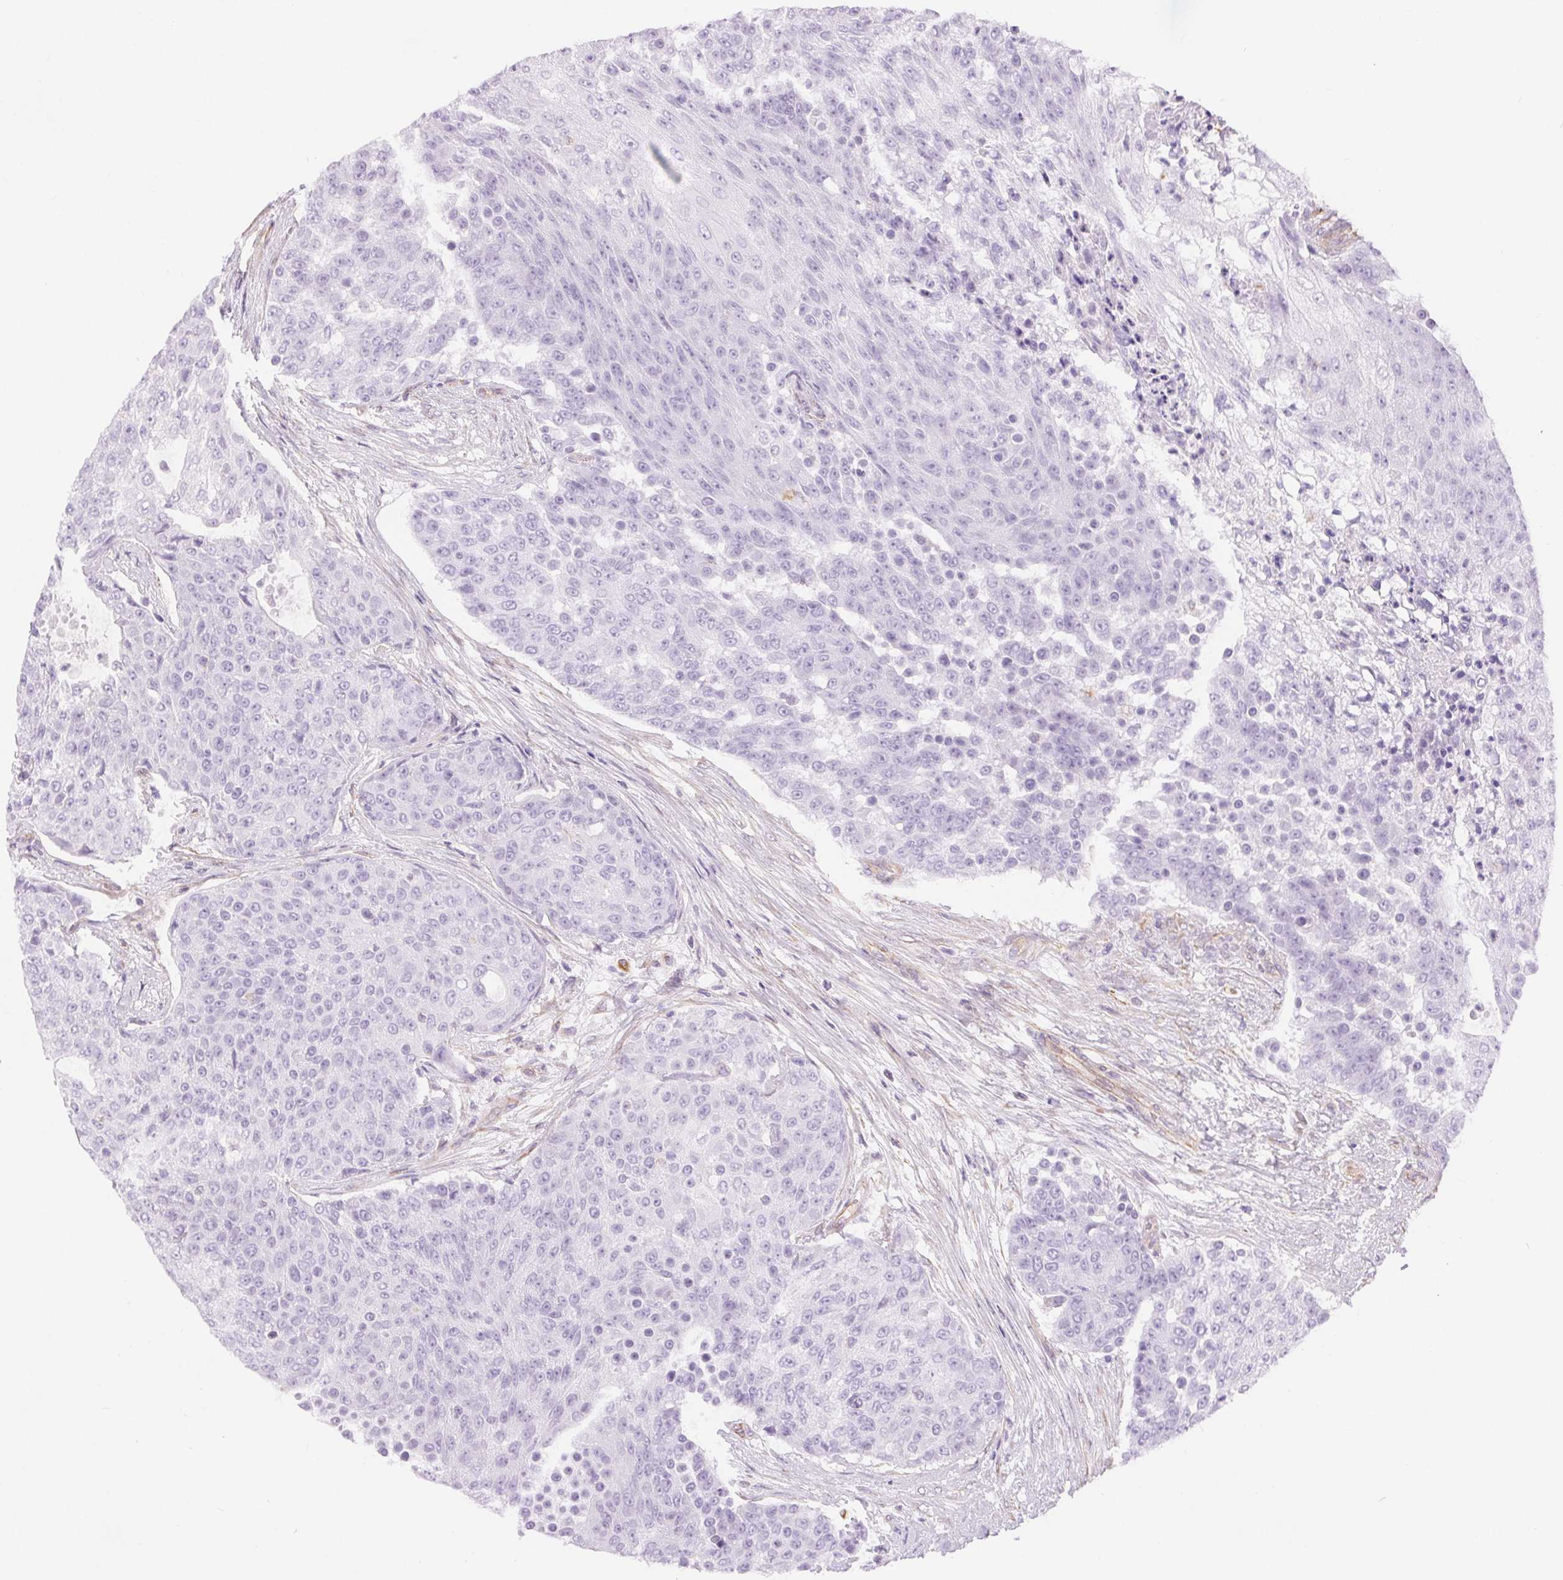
{"staining": {"intensity": "negative", "quantity": "none", "location": "none"}, "tissue": "urothelial cancer", "cell_type": "Tumor cells", "image_type": "cancer", "snomed": [{"axis": "morphology", "description": "Urothelial carcinoma, High grade"}, {"axis": "topography", "description": "Urinary bladder"}], "caption": "High-grade urothelial carcinoma stained for a protein using immunohistochemistry reveals no expression tumor cells.", "gene": "GFAP", "patient": {"sex": "female", "age": 63}}